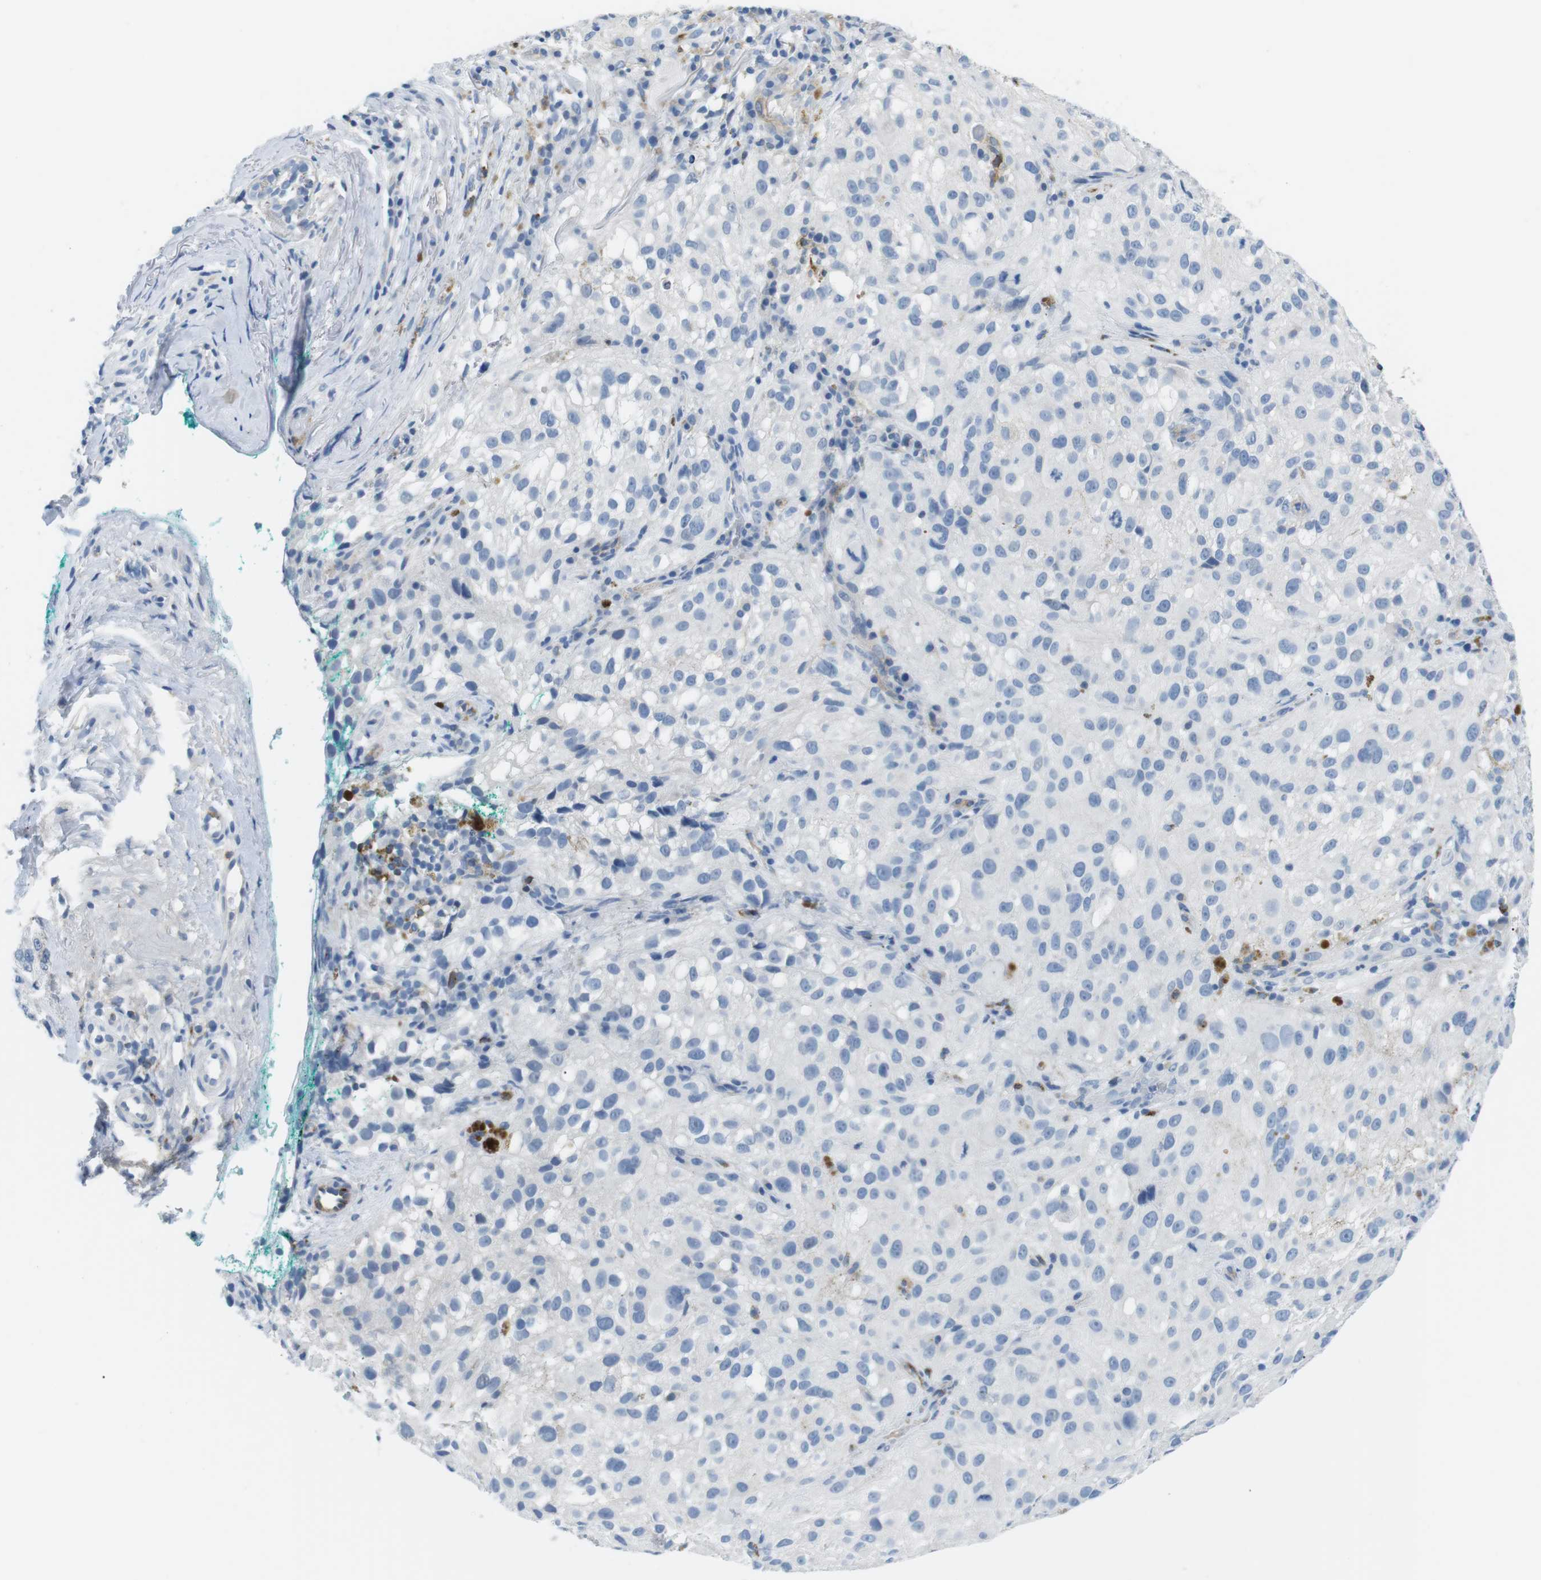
{"staining": {"intensity": "negative", "quantity": "none", "location": "none"}, "tissue": "melanoma", "cell_type": "Tumor cells", "image_type": "cancer", "snomed": [{"axis": "morphology", "description": "Necrosis, NOS"}, {"axis": "morphology", "description": "Malignant melanoma, NOS"}, {"axis": "topography", "description": "Skin"}], "caption": "A micrograph of malignant melanoma stained for a protein demonstrates no brown staining in tumor cells. (DAB immunohistochemistry visualized using brightfield microscopy, high magnification).", "gene": "TNFRSF4", "patient": {"sex": "female", "age": 87}}